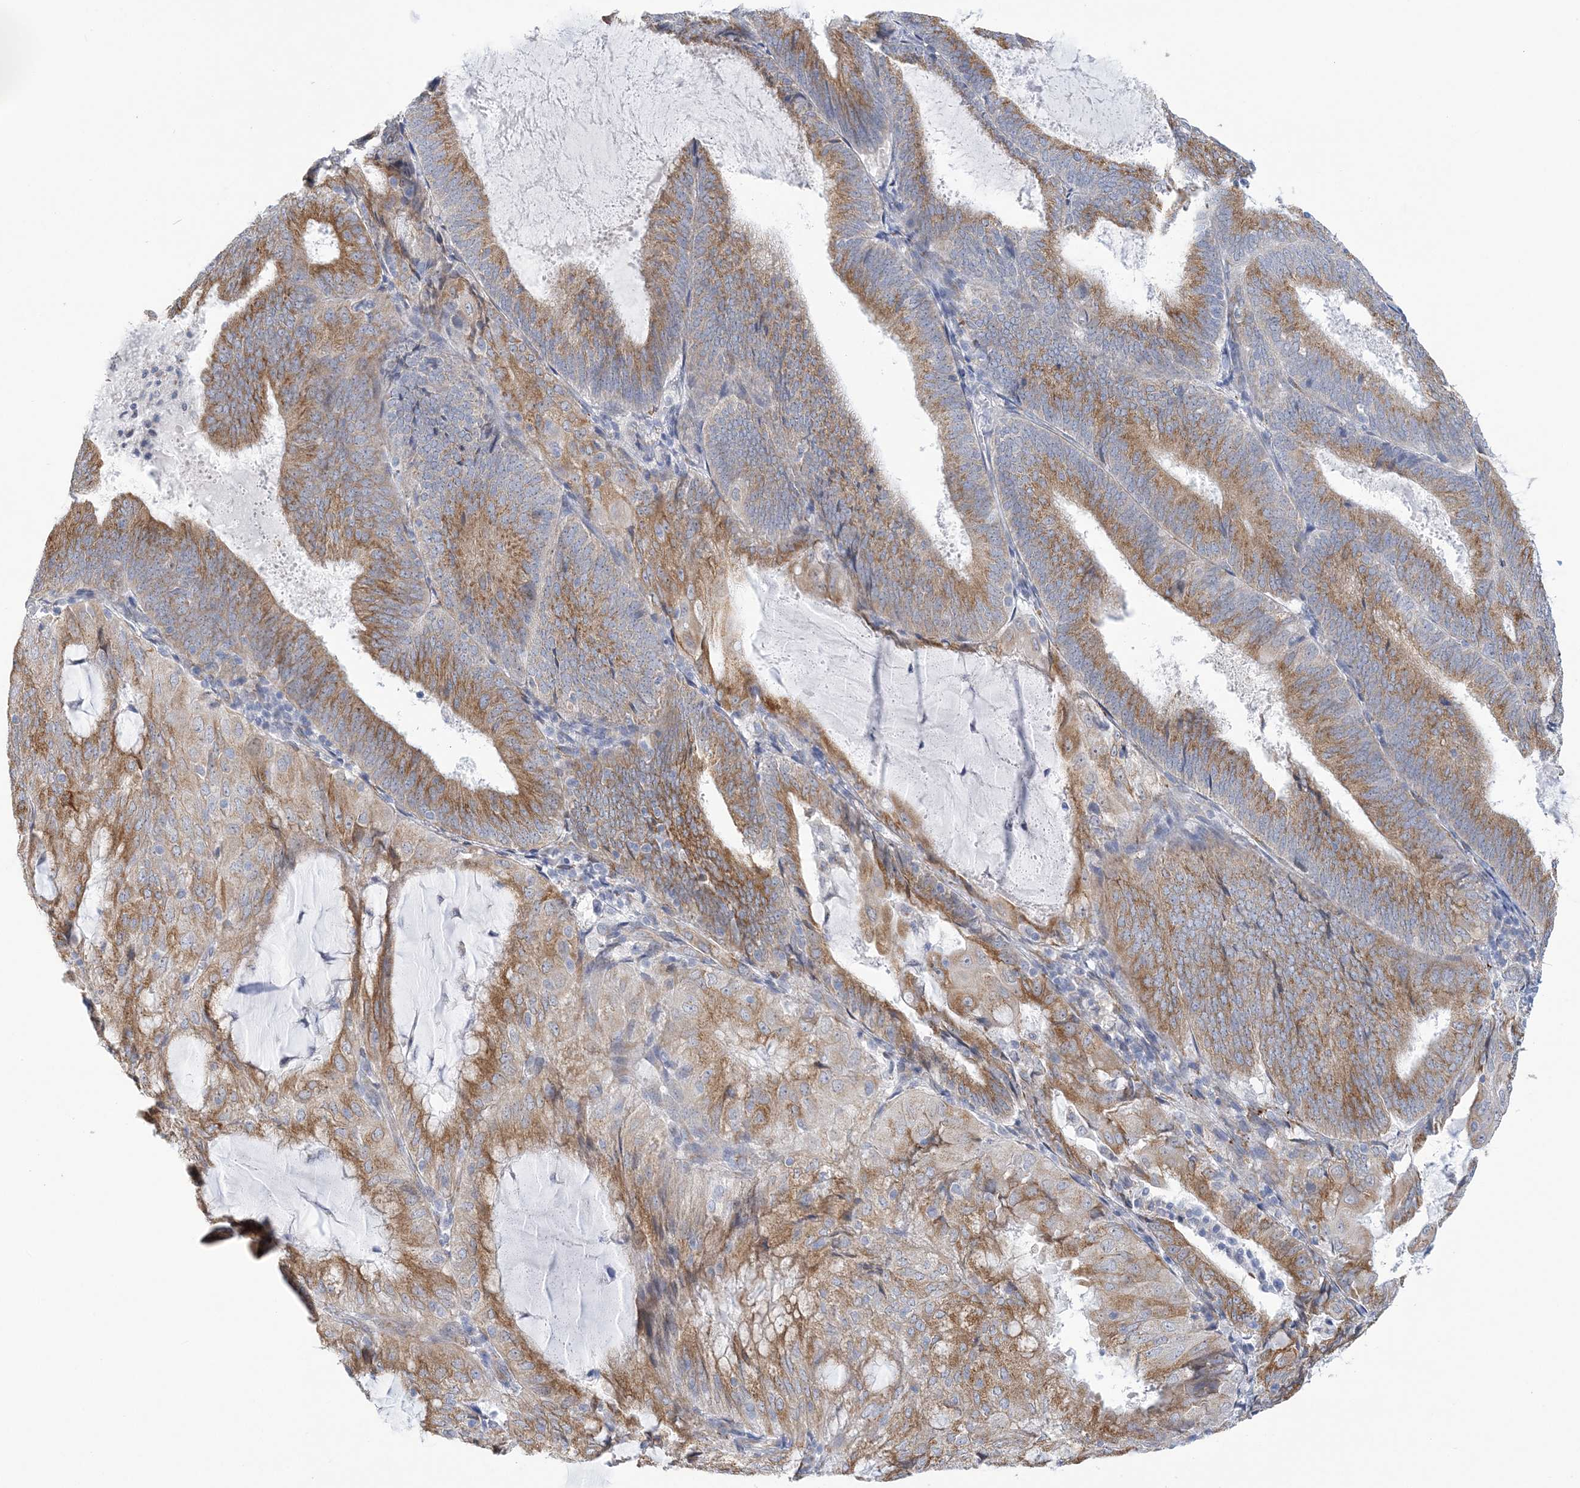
{"staining": {"intensity": "moderate", "quantity": ">75%", "location": "cytoplasmic/membranous"}, "tissue": "endometrial cancer", "cell_type": "Tumor cells", "image_type": "cancer", "snomed": [{"axis": "morphology", "description": "Adenocarcinoma, NOS"}, {"axis": "topography", "description": "Endometrium"}], "caption": "IHC image of neoplastic tissue: human adenocarcinoma (endometrial) stained using immunohistochemistry (IHC) demonstrates medium levels of moderate protein expression localized specifically in the cytoplasmic/membranous of tumor cells, appearing as a cytoplasmic/membranous brown color.", "gene": "PLEKHG4B", "patient": {"sex": "female", "age": 81}}